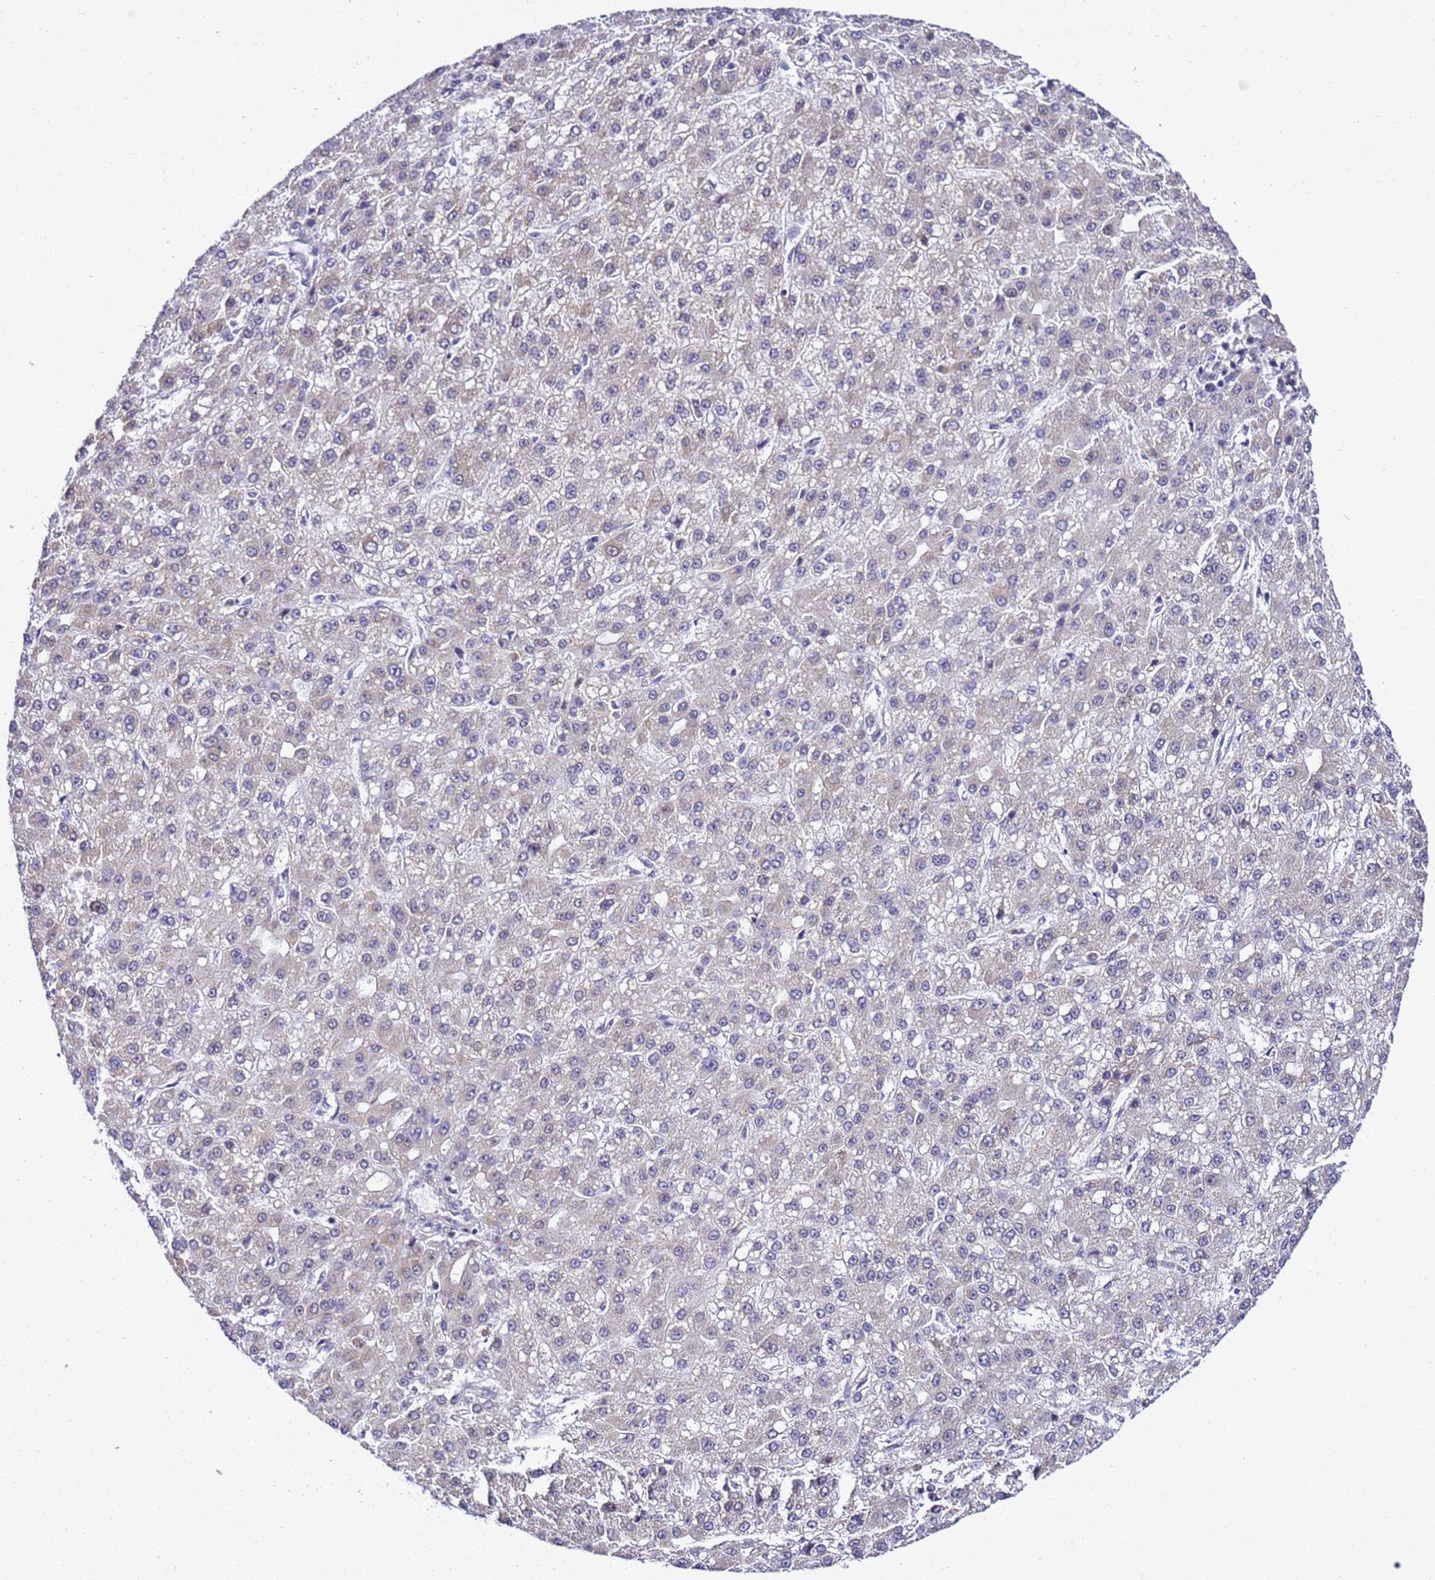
{"staining": {"intensity": "negative", "quantity": "none", "location": "none"}, "tissue": "liver cancer", "cell_type": "Tumor cells", "image_type": "cancer", "snomed": [{"axis": "morphology", "description": "Carcinoma, Hepatocellular, NOS"}, {"axis": "topography", "description": "Liver"}], "caption": "High power microscopy photomicrograph of an immunohistochemistry photomicrograph of liver hepatocellular carcinoma, revealing no significant positivity in tumor cells.", "gene": "SMN1", "patient": {"sex": "male", "age": 67}}